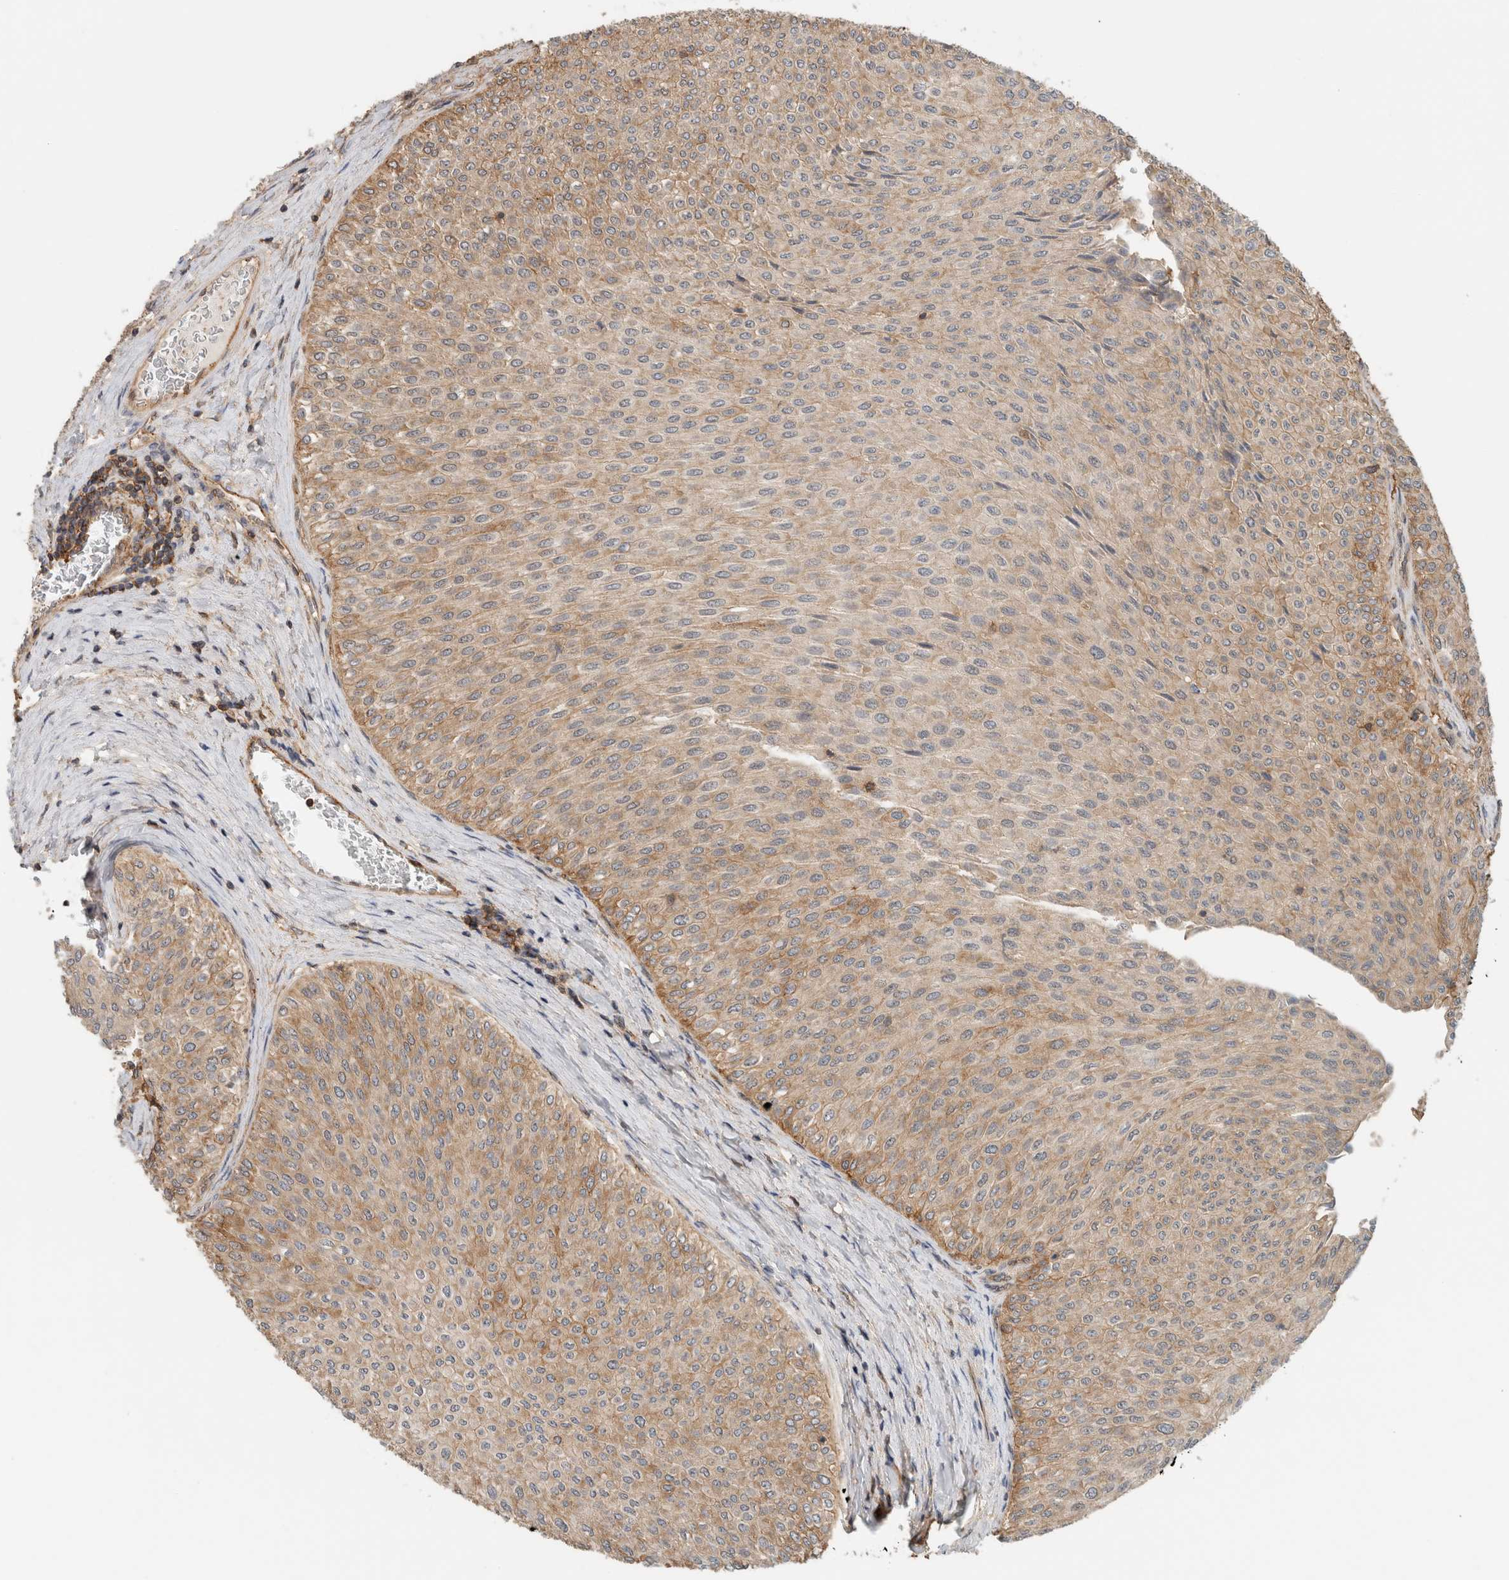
{"staining": {"intensity": "moderate", "quantity": "<25%", "location": "cytoplasmic/membranous"}, "tissue": "urothelial cancer", "cell_type": "Tumor cells", "image_type": "cancer", "snomed": [{"axis": "morphology", "description": "Urothelial carcinoma, Low grade"}, {"axis": "topography", "description": "Urinary bladder"}], "caption": "Immunohistochemistry (DAB) staining of human low-grade urothelial carcinoma demonstrates moderate cytoplasmic/membranous protein staining in about <25% of tumor cells.", "gene": "PFDN4", "patient": {"sex": "male", "age": 78}}